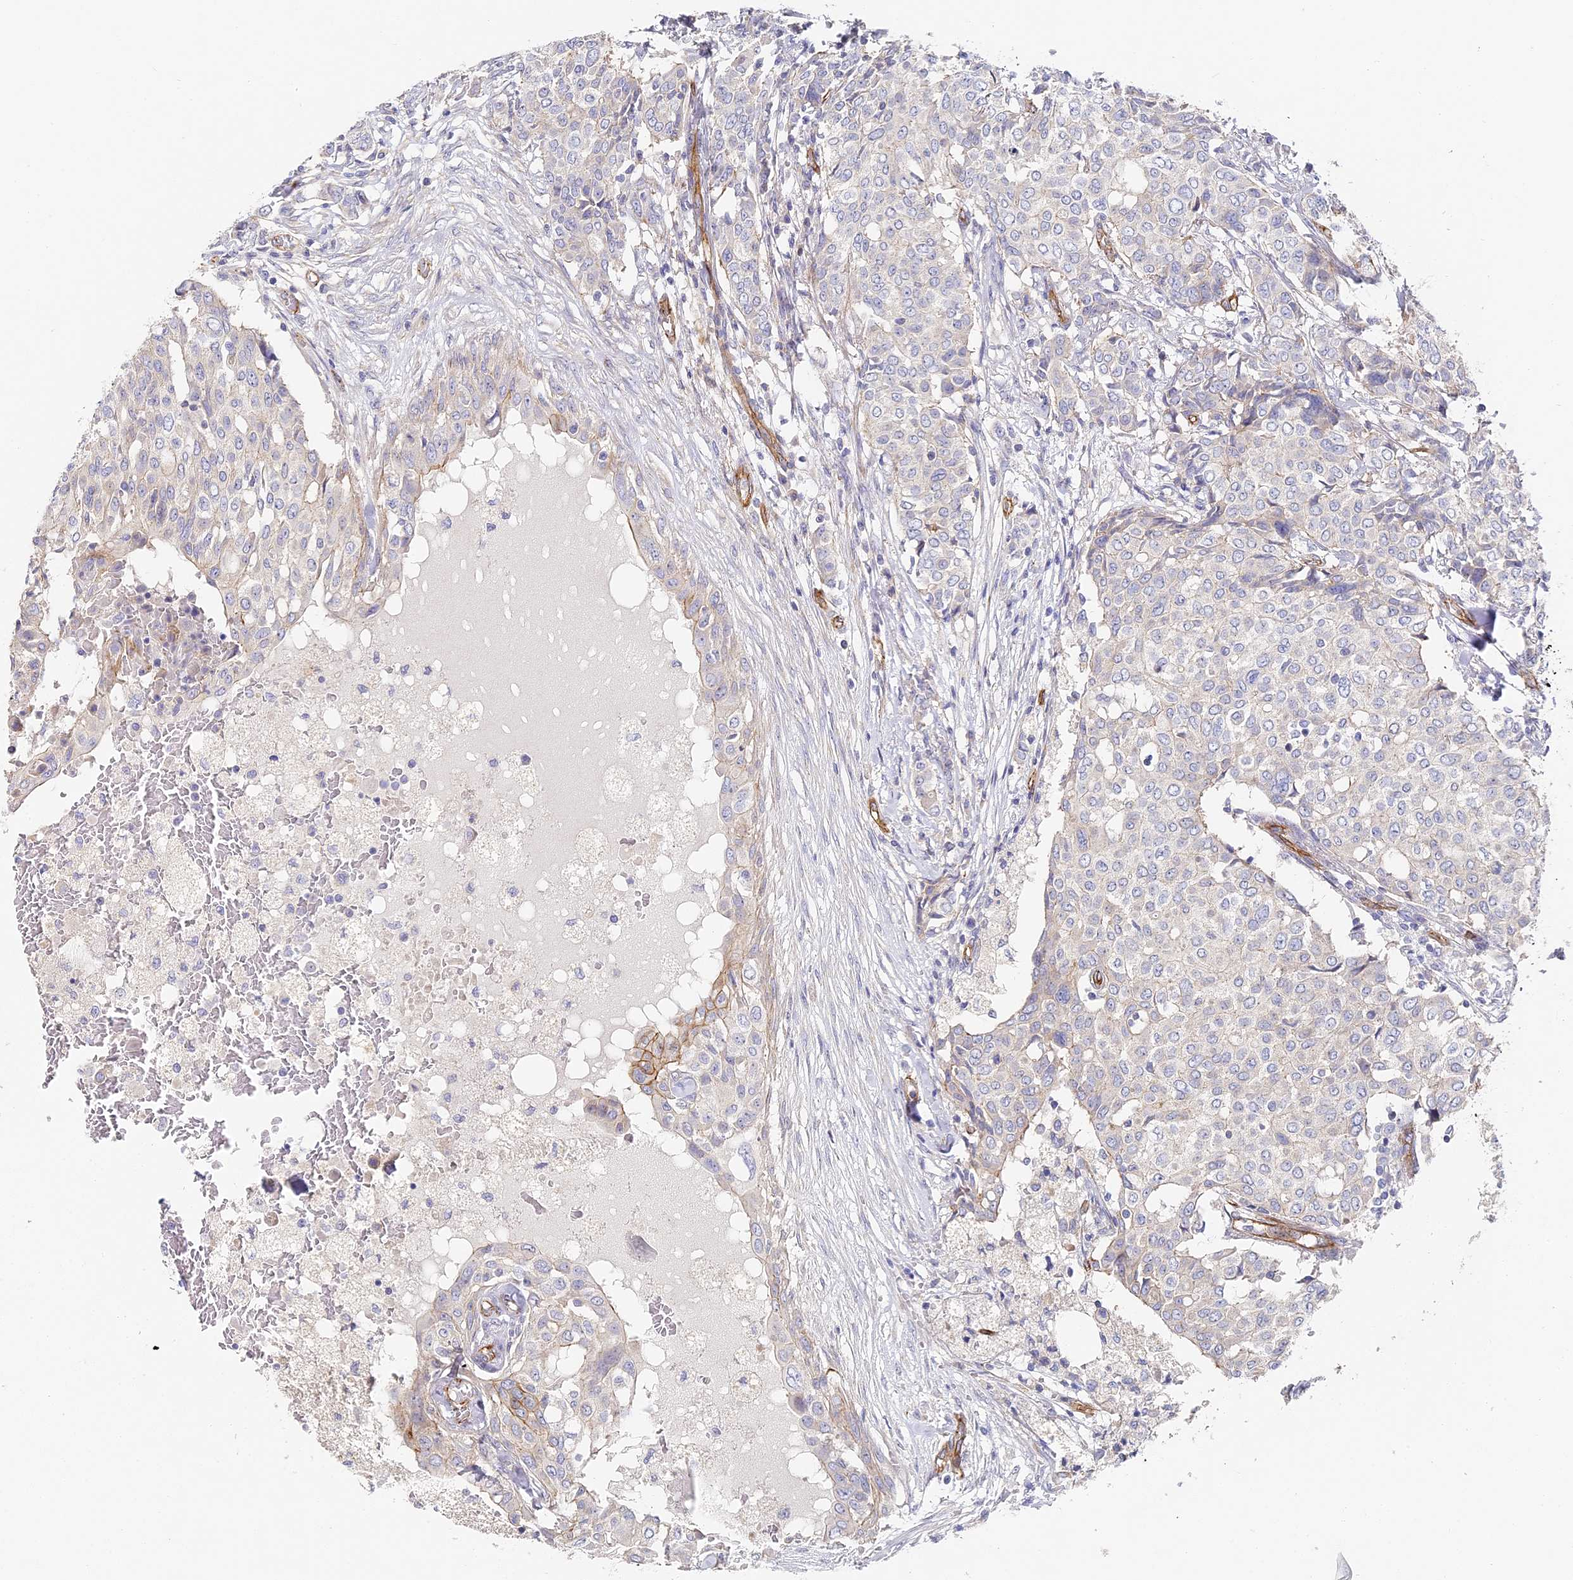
{"staining": {"intensity": "negative", "quantity": "none", "location": "none"}, "tissue": "breast cancer", "cell_type": "Tumor cells", "image_type": "cancer", "snomed": [{"axis": "morphology", "description": "Lobular carcinoma"}, {"axis": "topography", "description": "Breast"}], "caption": "Protein analysis of lobular carcinoma (breast) displays no significant expression in tumor cells. (DAB (3,3'-diaminobenzidine) immunohistochemistry (IHC), high magnification).", "gene": "CCDC30", "patient": {"sex": "female", "age": 51}}